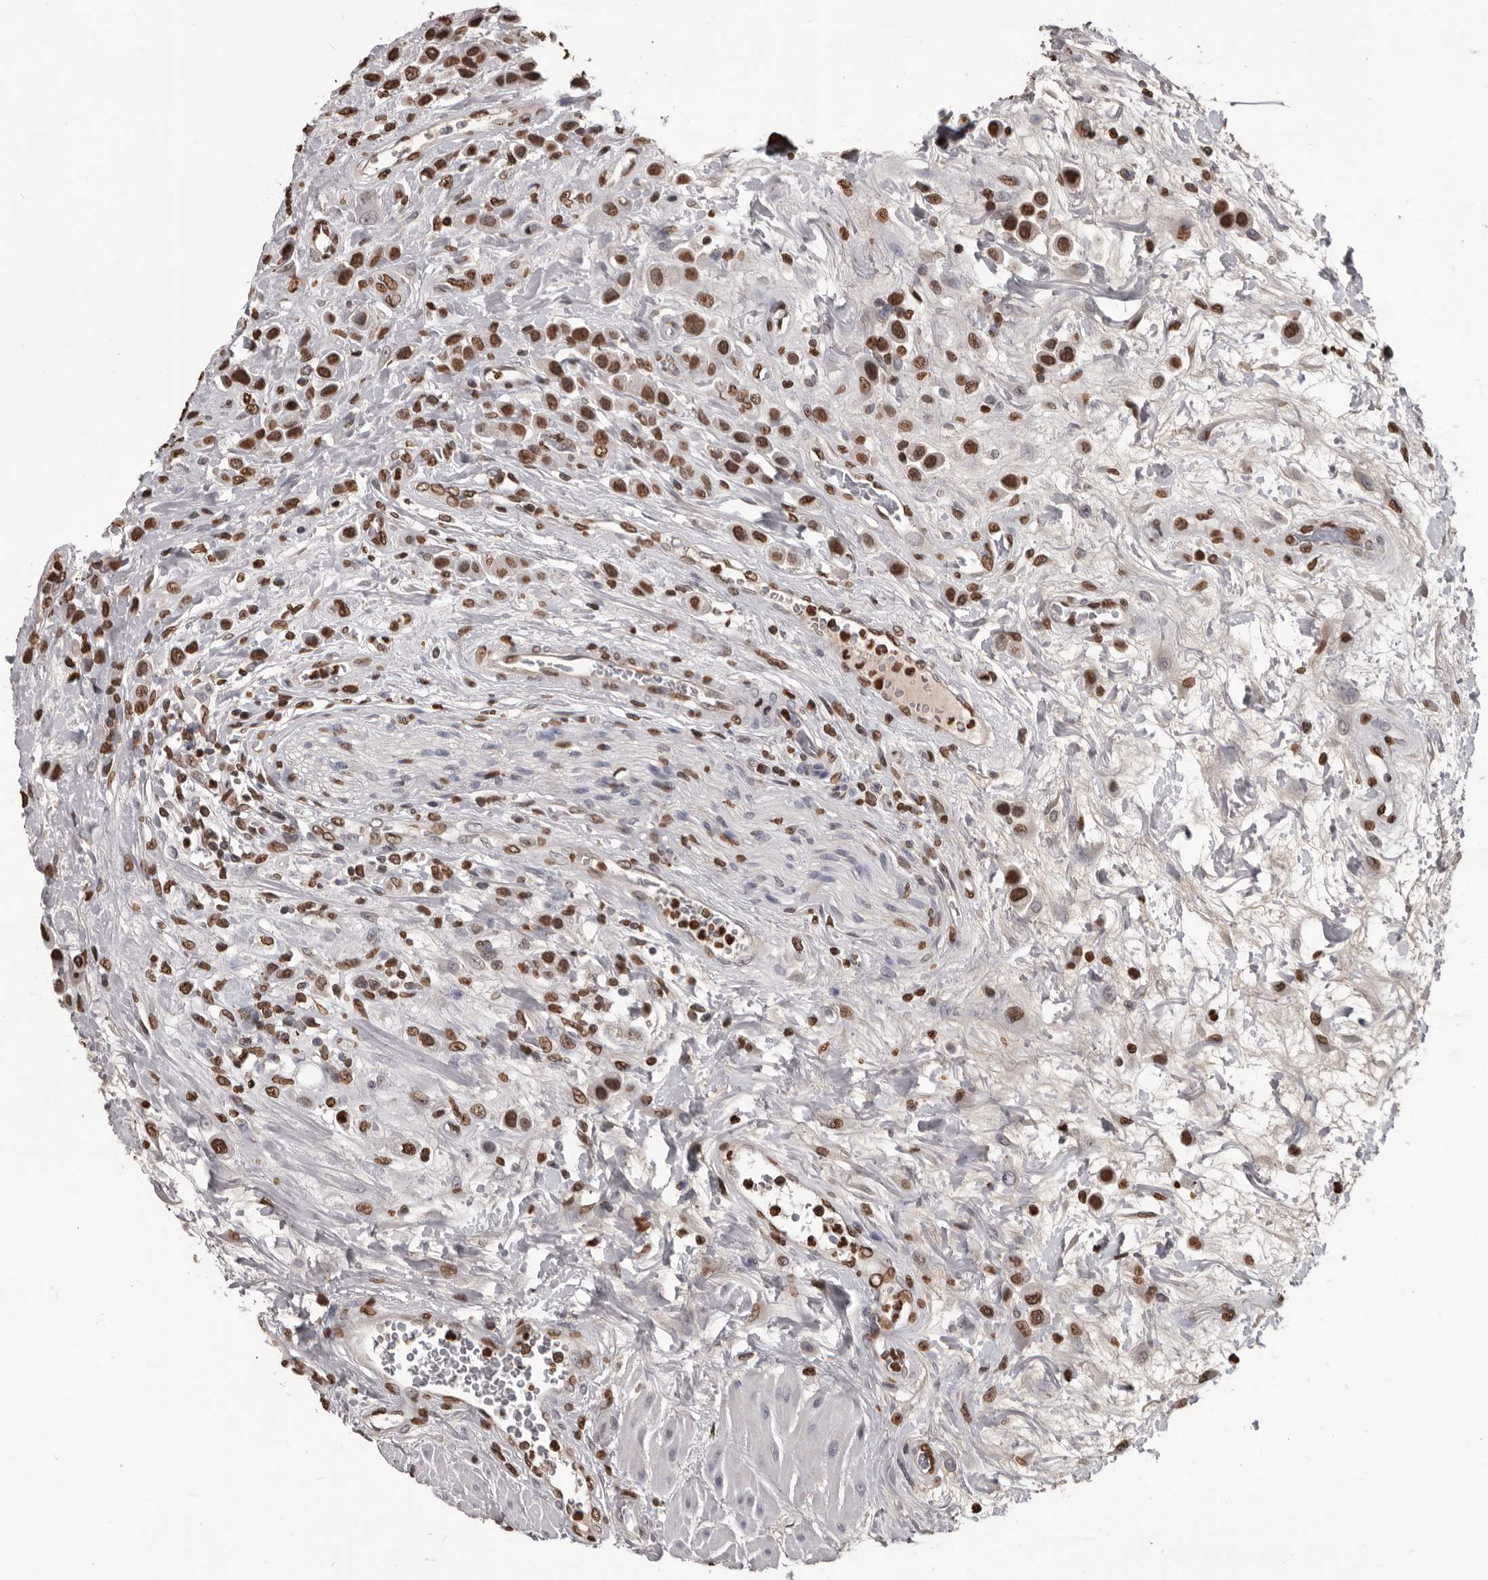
{"staining": {"intensity": "strong", "quantity": ">75%", "location": "nuclear"}, "tissue": "urothelial cancer", "cell_type": "Tumor cells", "image_type": "cancer", "snomed": [{"axis": "morphology", "description": "Urothelial carcinoma, High grade"}, {"axis": "topography", "description": "Urinary bladder"}], "caption": "This is an image of immunohistochemistry staining of urothelial carcinoma (high-grade), which shows strong positivity in the nuclear of tumor cells.", "gene": "AHR", "patient": {"sex": "male", "age": 50}}